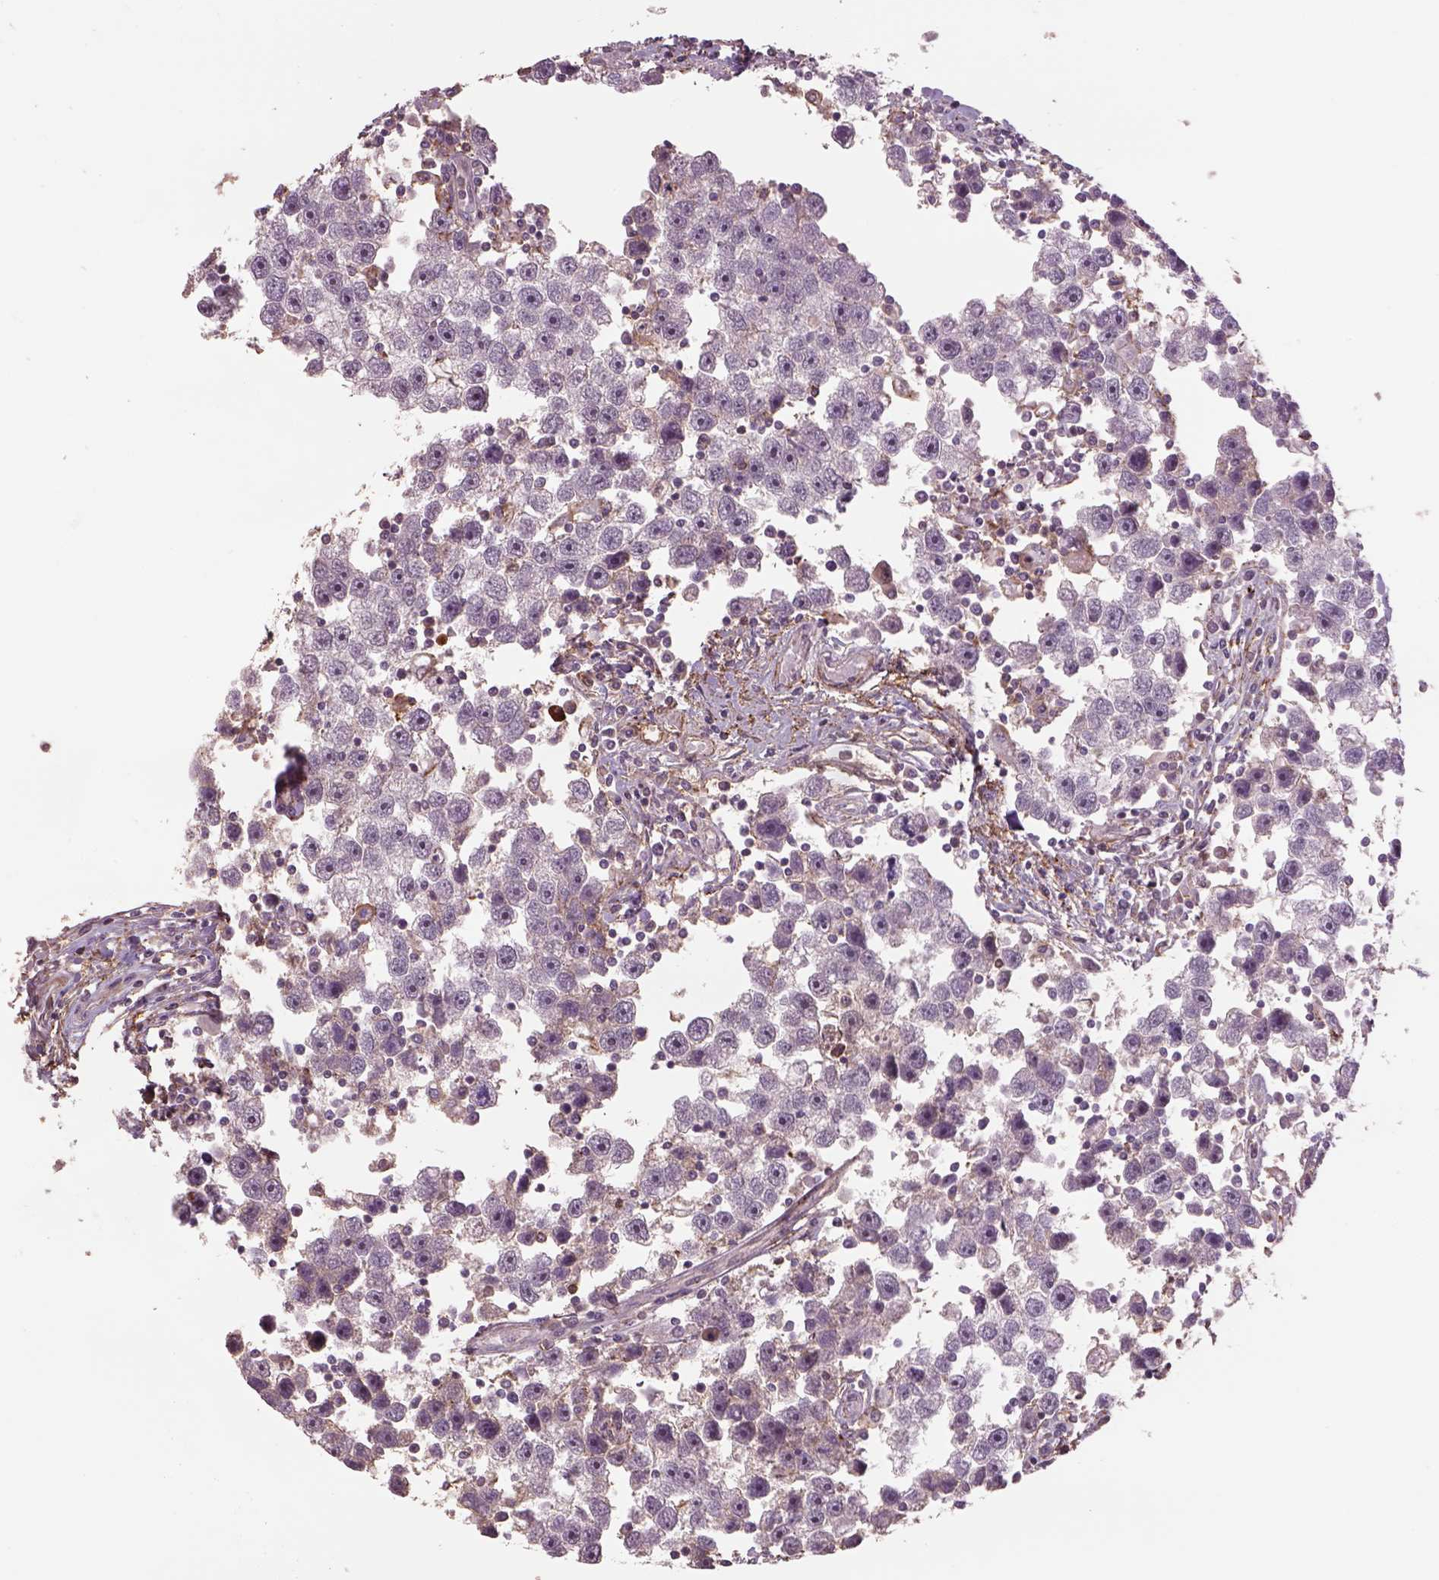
{"staining": {"intensity": "negative", "quantity": "none", "location": "none"}, "tissue": "testis cancer", "cell_type": "Tumor cells", "image_type": "cancer", "snomed": [{"axis": "morphology", "description": "Seminoma, NOS"}, {"axis": "topography", "description": "Testis"}], "caption": "Tumor cells show no significant protein staining in seminoma (testis).", "gene": "LIN7A", "patient": {"sex": "male", "age": 30}}